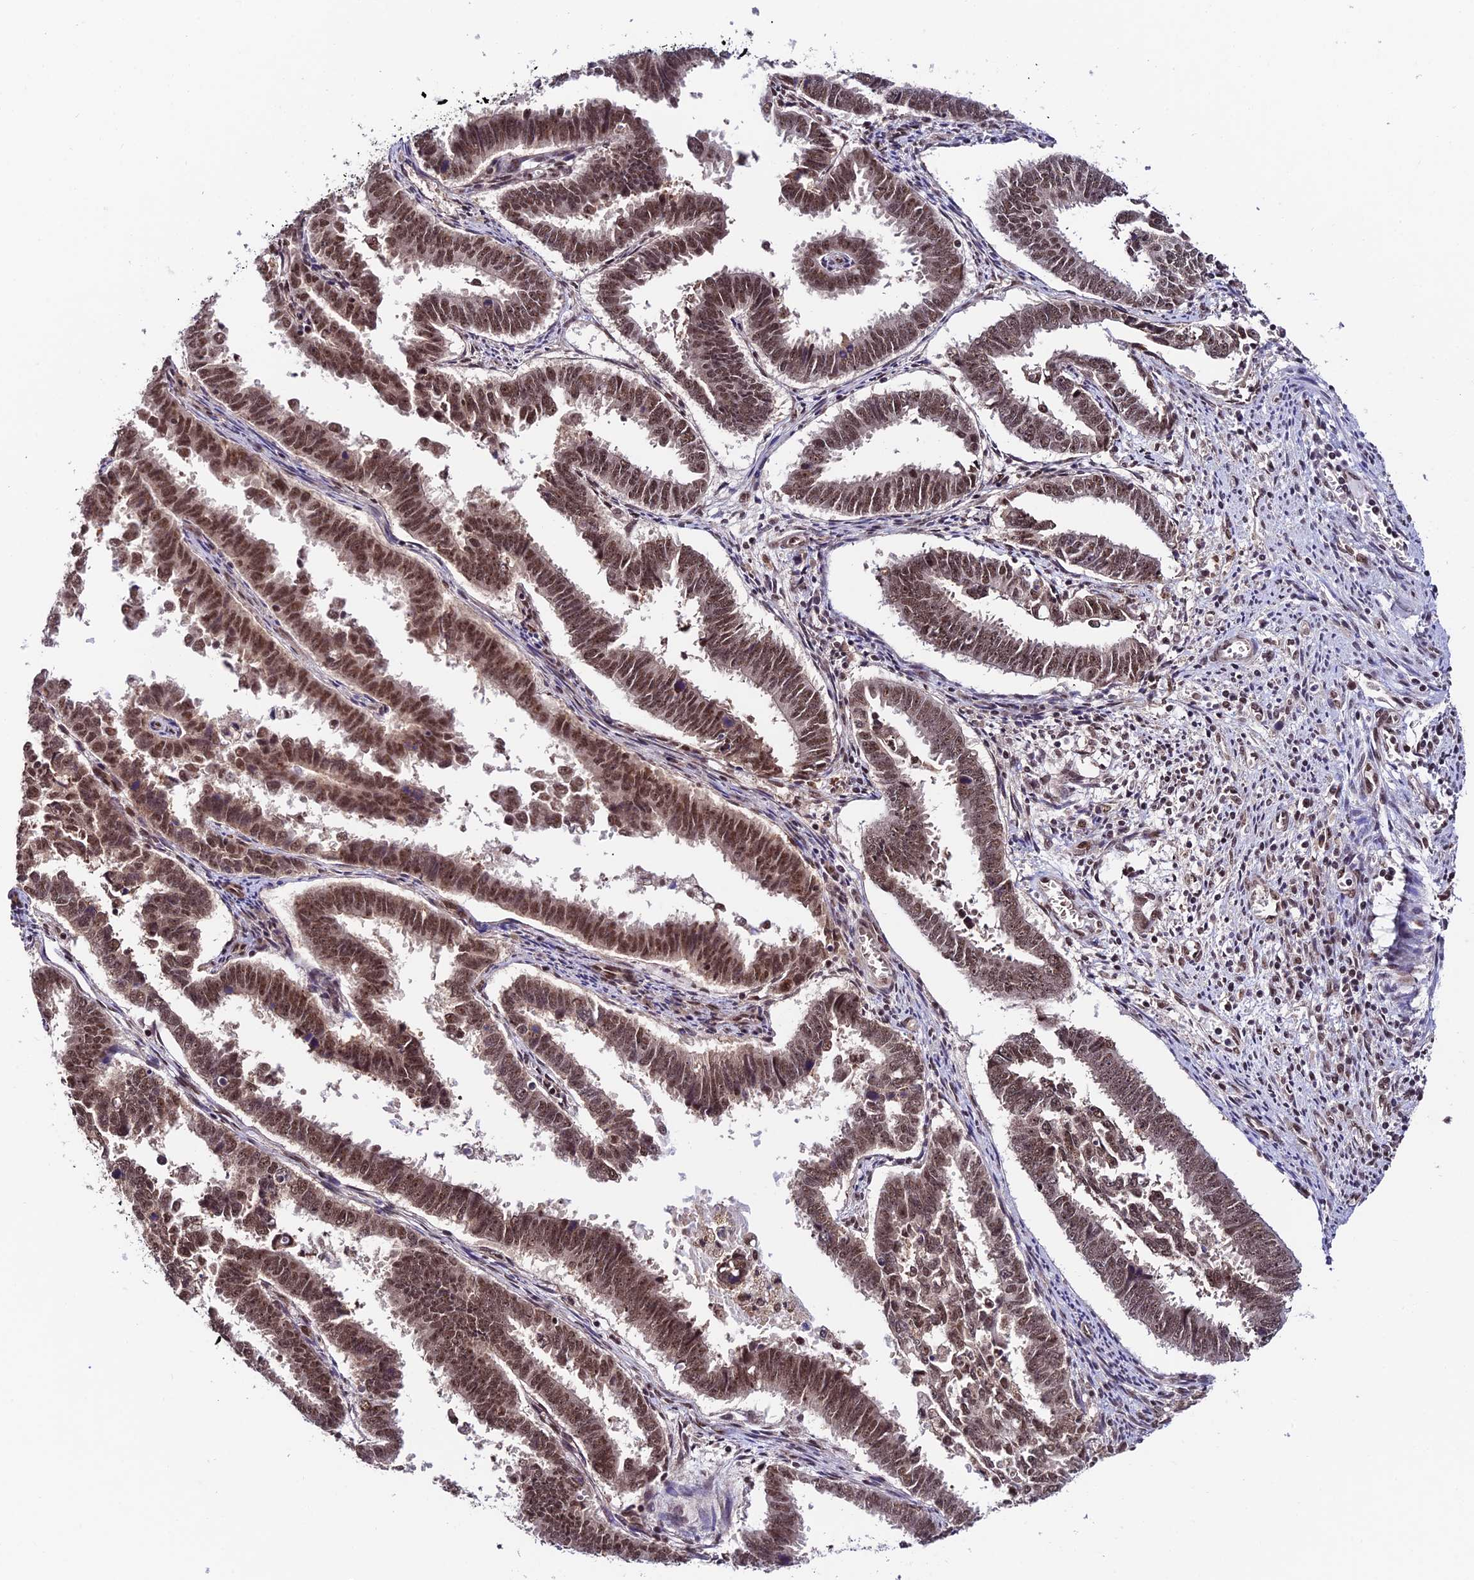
{"staining": {"intensity": "moderate", "quantity": ">75%", "location": "nuclear"}, "tissue": "endometrial cancer", "cell_type": "Tumor cells", "image_type": "cancer", "snomed": [{"axis": "morphology", "description": "Adenocarcinoma, NOS"}, {"axis": "topography", "description": "Endometrium"}], "caption": "IHC (DAB) staining of human adenocarcinoma (endometrial) displays moderate nuclear protein expression in about >75% of tumor cells. (DAB (3,3'-diaminobenzidine) IHC, brown staining for protein, blue staining for nuclei).", "gene": "RBM42", "patient": {"sex": "female", "age": 75}}